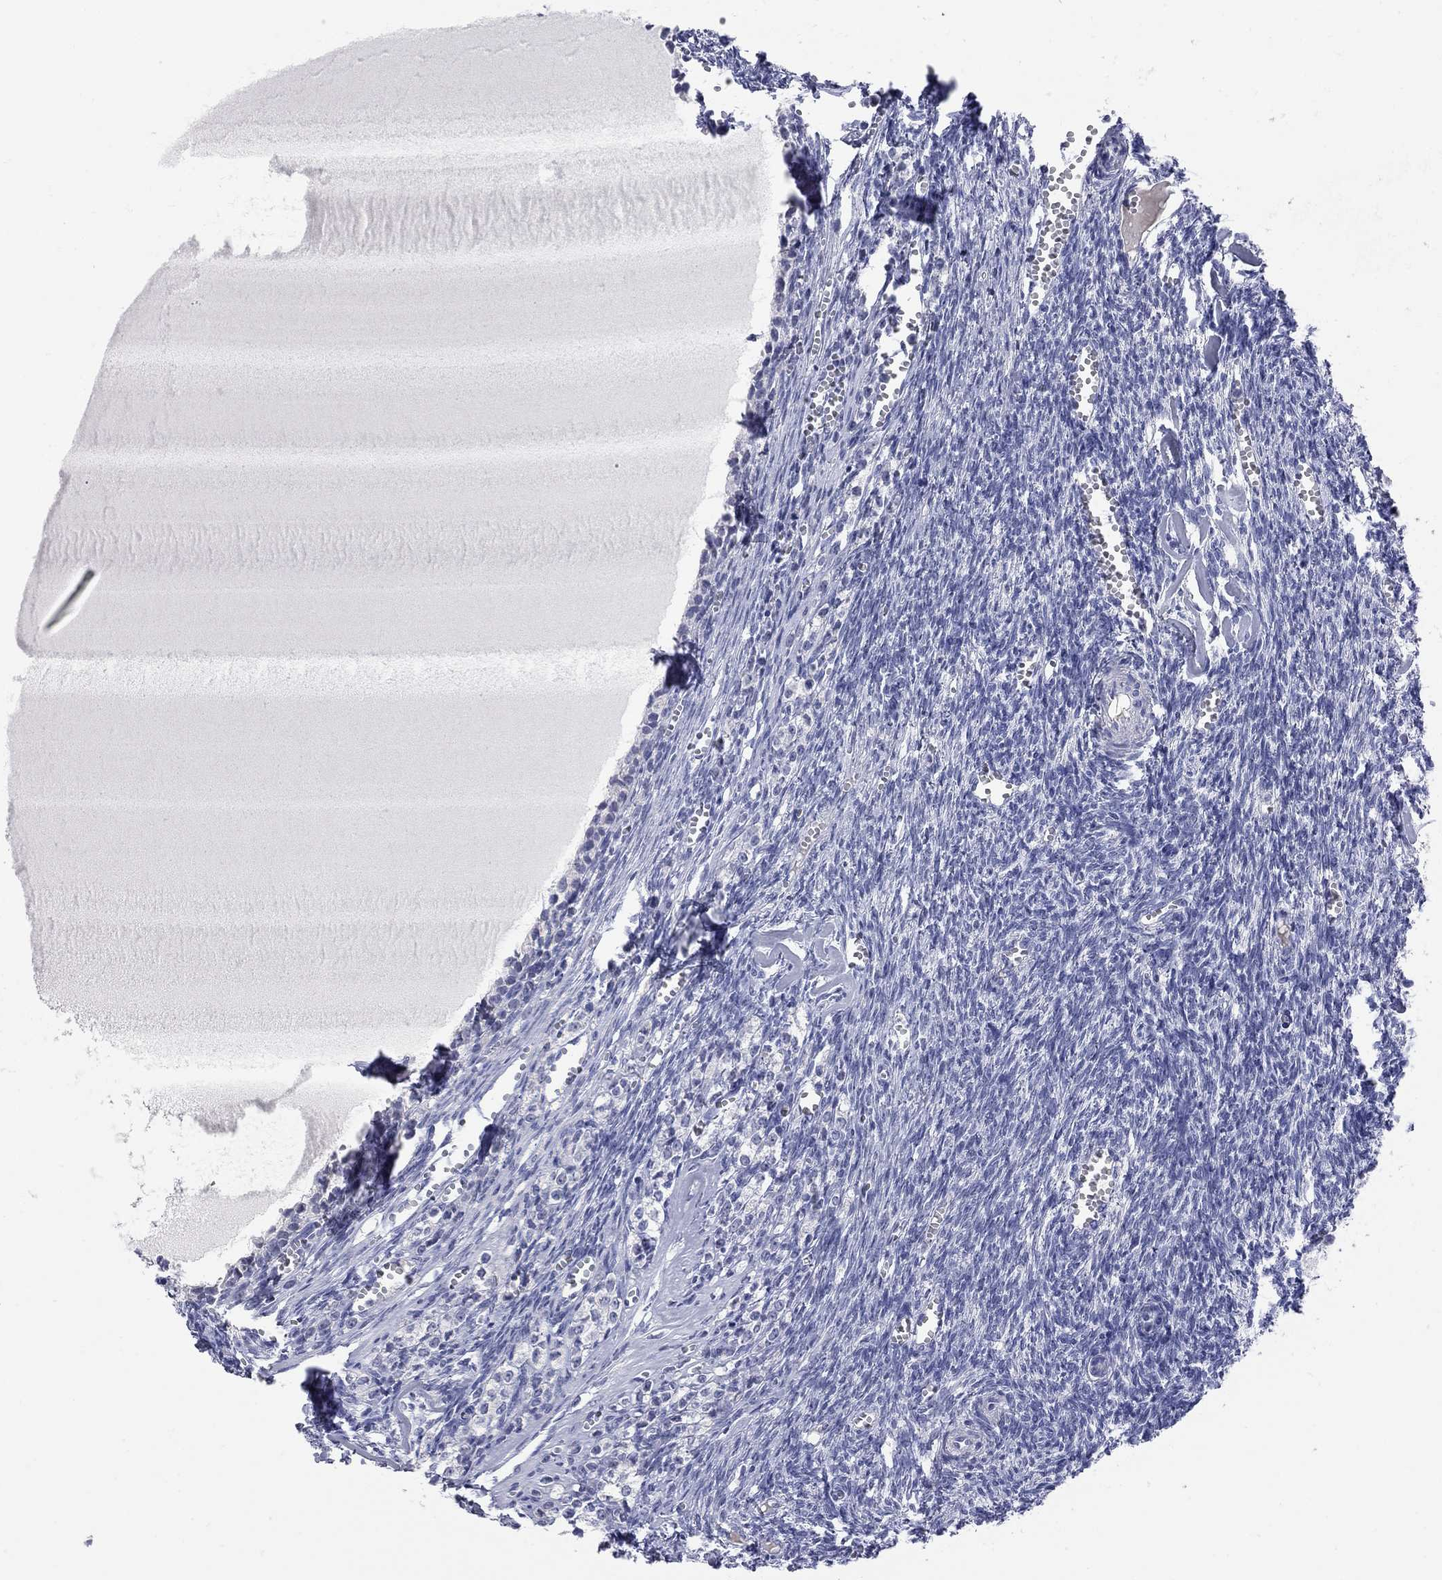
{"staining": {"intensity": "negative", "quantity": "none", "location": "none"}, "tissue": "ovary", "cell_type": "Follicle cells", "image_type": "normal", "snomed": [{"axis": "morphology", "description": "Normal tissue, NOS"}, {"axis": "topography", "description": "Ovary"}], "caption": "This is an immunohistochemistry (IHC) histopathology image of benign human ovary. There is no expression in follicle cells.", "gene": "FAM221B", "patient": {"sex": "female", "age": 43}}